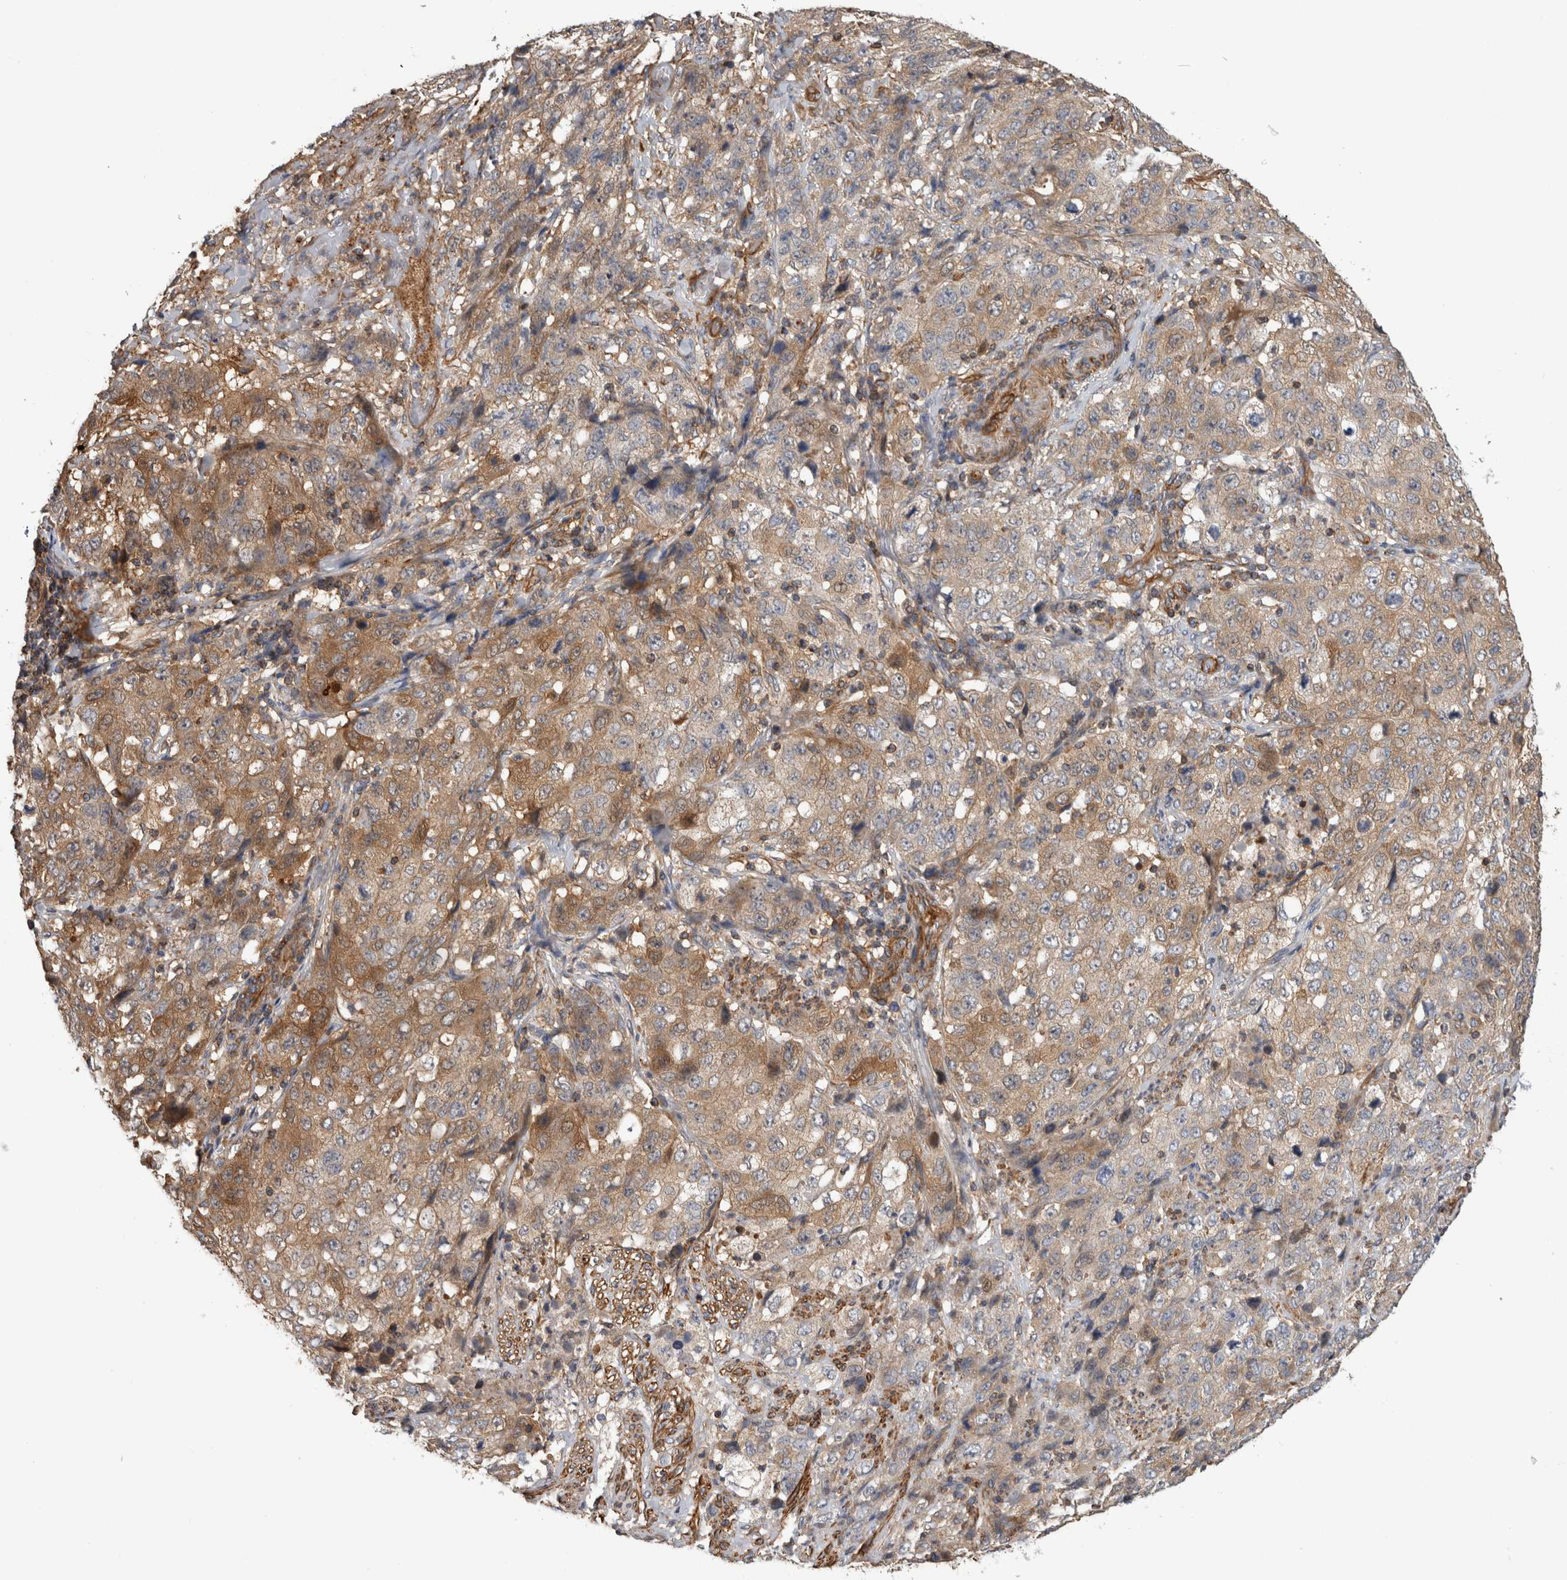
{"staining": {"intensity": "weak", "quantity": ">75%", "location": "cytoplasmic/membranous"}, "tissue": "stomach cancer", "cell_type": "Tumor cells", "image_type": "cancer", "snomed": [{"axis": "morphology", "description": "Adenocarcinoma, NOS"}, {"axis": "topography", "description": "Stomach"}], "caption": "Tumor cells show low levels of weak cytoplasmic/membranous expression in about >75% of cells in human stomach adenocarcinoma.", "gene": "SFXN2", "patient": {"sex": "male", "age": 48}}